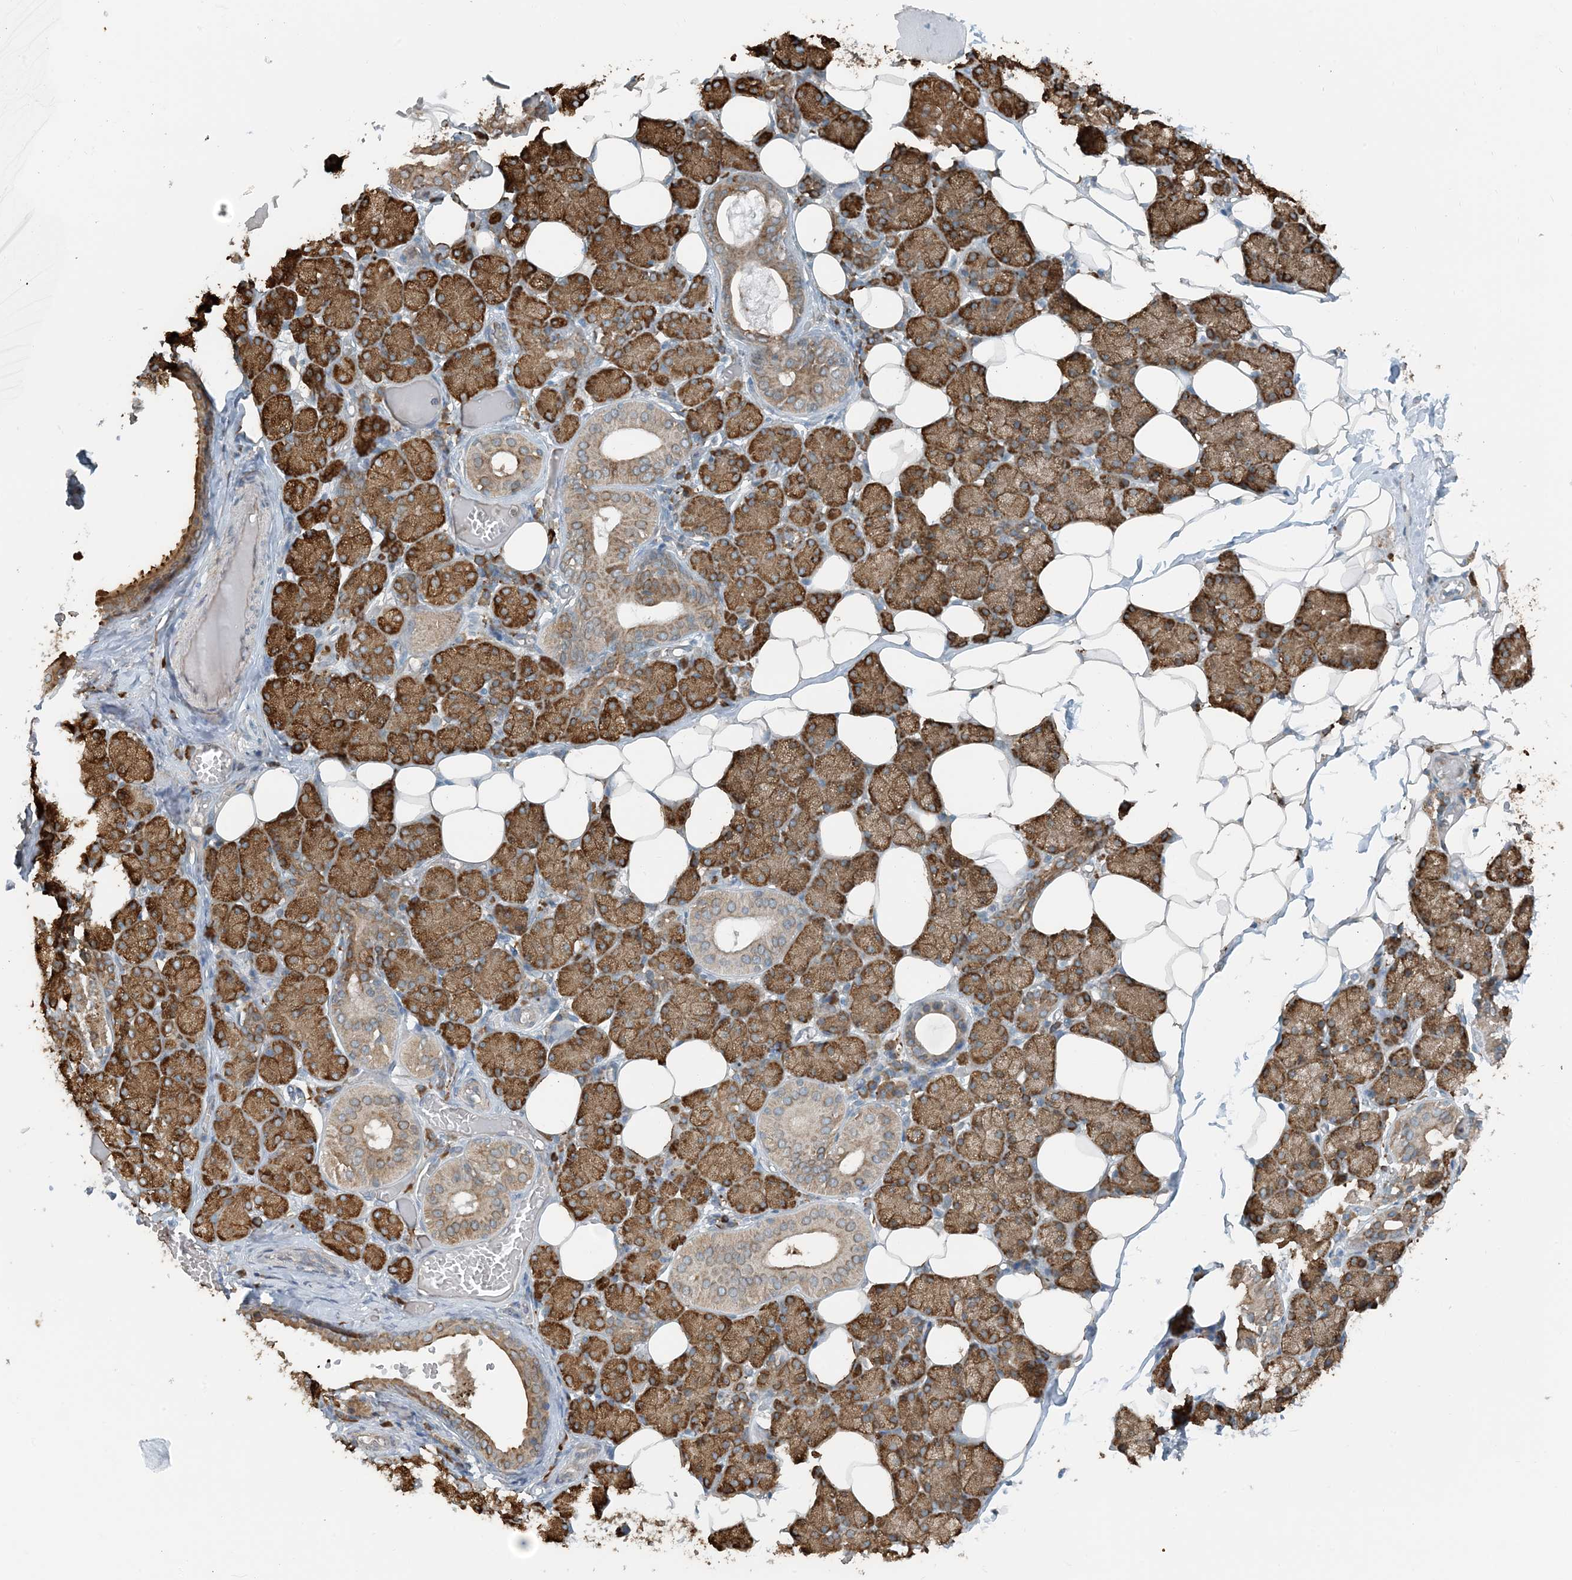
{"staining": {"intensity": "strong", "quantity": "25%-75%", "location": "cytoplasmic/membranous"}, "tissue": "salivary gland", "cell_type": "Glandular cells", "image_type": "normal", "snomed": [{"axis": "morphology", "description": "Normal tissue, NOS"}, {"axis": "topography", "description": "Salivary gland"}], "caption": "Brown immunohistochemical staining in normal human salivary gland exhibits strong cytoplasmic/membranous staining in about 25%-75% of glandular cells.", "gene": "CERKL", "patient": {"sex": "female", "age": 33}}